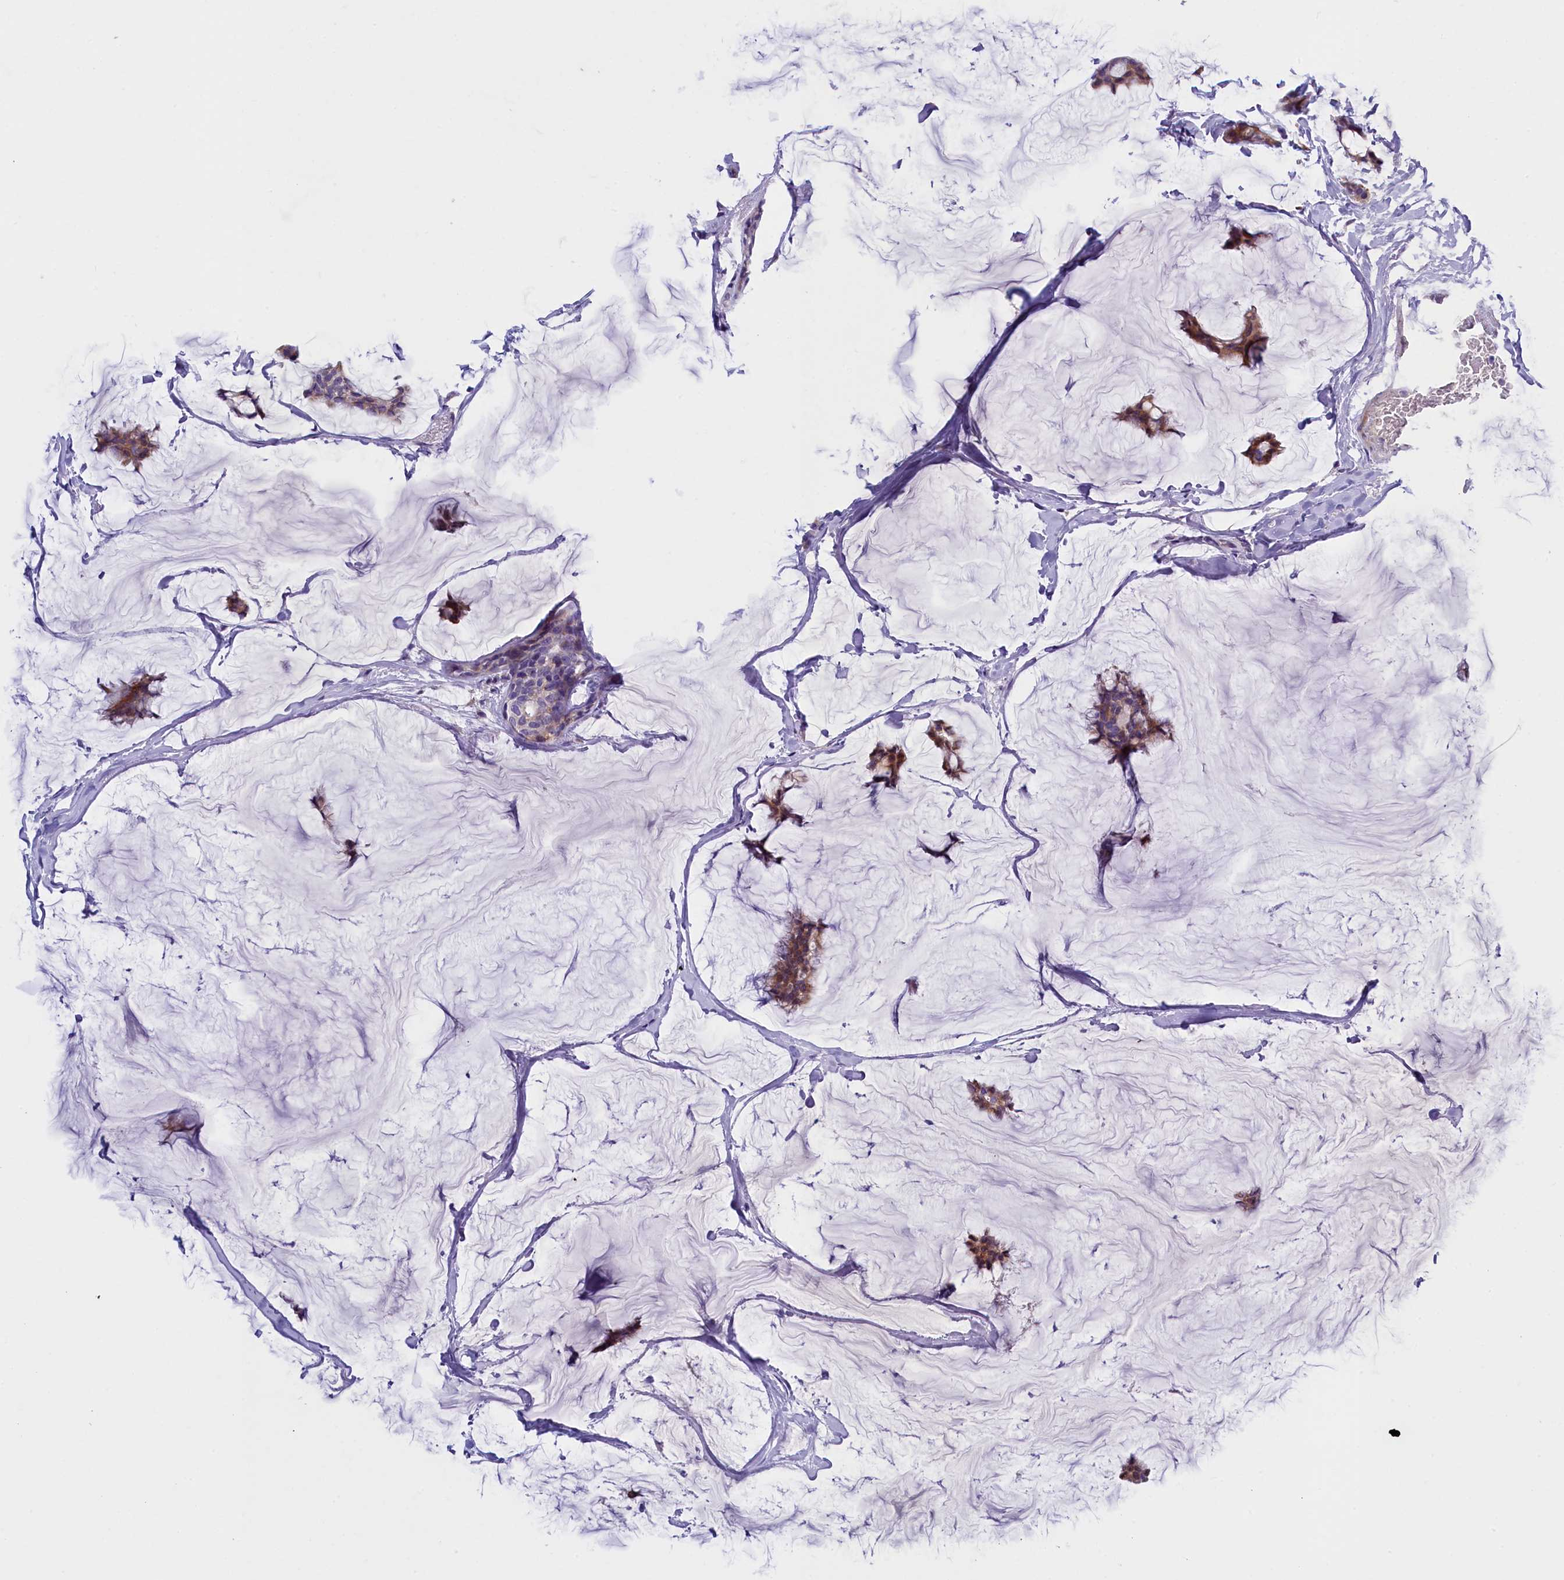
{"staining": {"intensity": "moderate", "quantity": "25%-75%", "location": "cytoplasmic/membranous"}, "tissue": "breast cancer", "cell_type": "Tumor cells", "image_type": "cancer", "snomed": [{"axis": "morphology", "description": "Duct carcinoma"}, {"axis": "topography", "description": "Breast"}], "caption": "This image exhibits IHC staining of human breast infiltrating ductal carcinoma, with medium moderate cytoplasmic/membranous positivity in approximately 25%-75% of tumor cells.", "gene": "RTTN", "patient": {"sex": "female", "age": 93}}